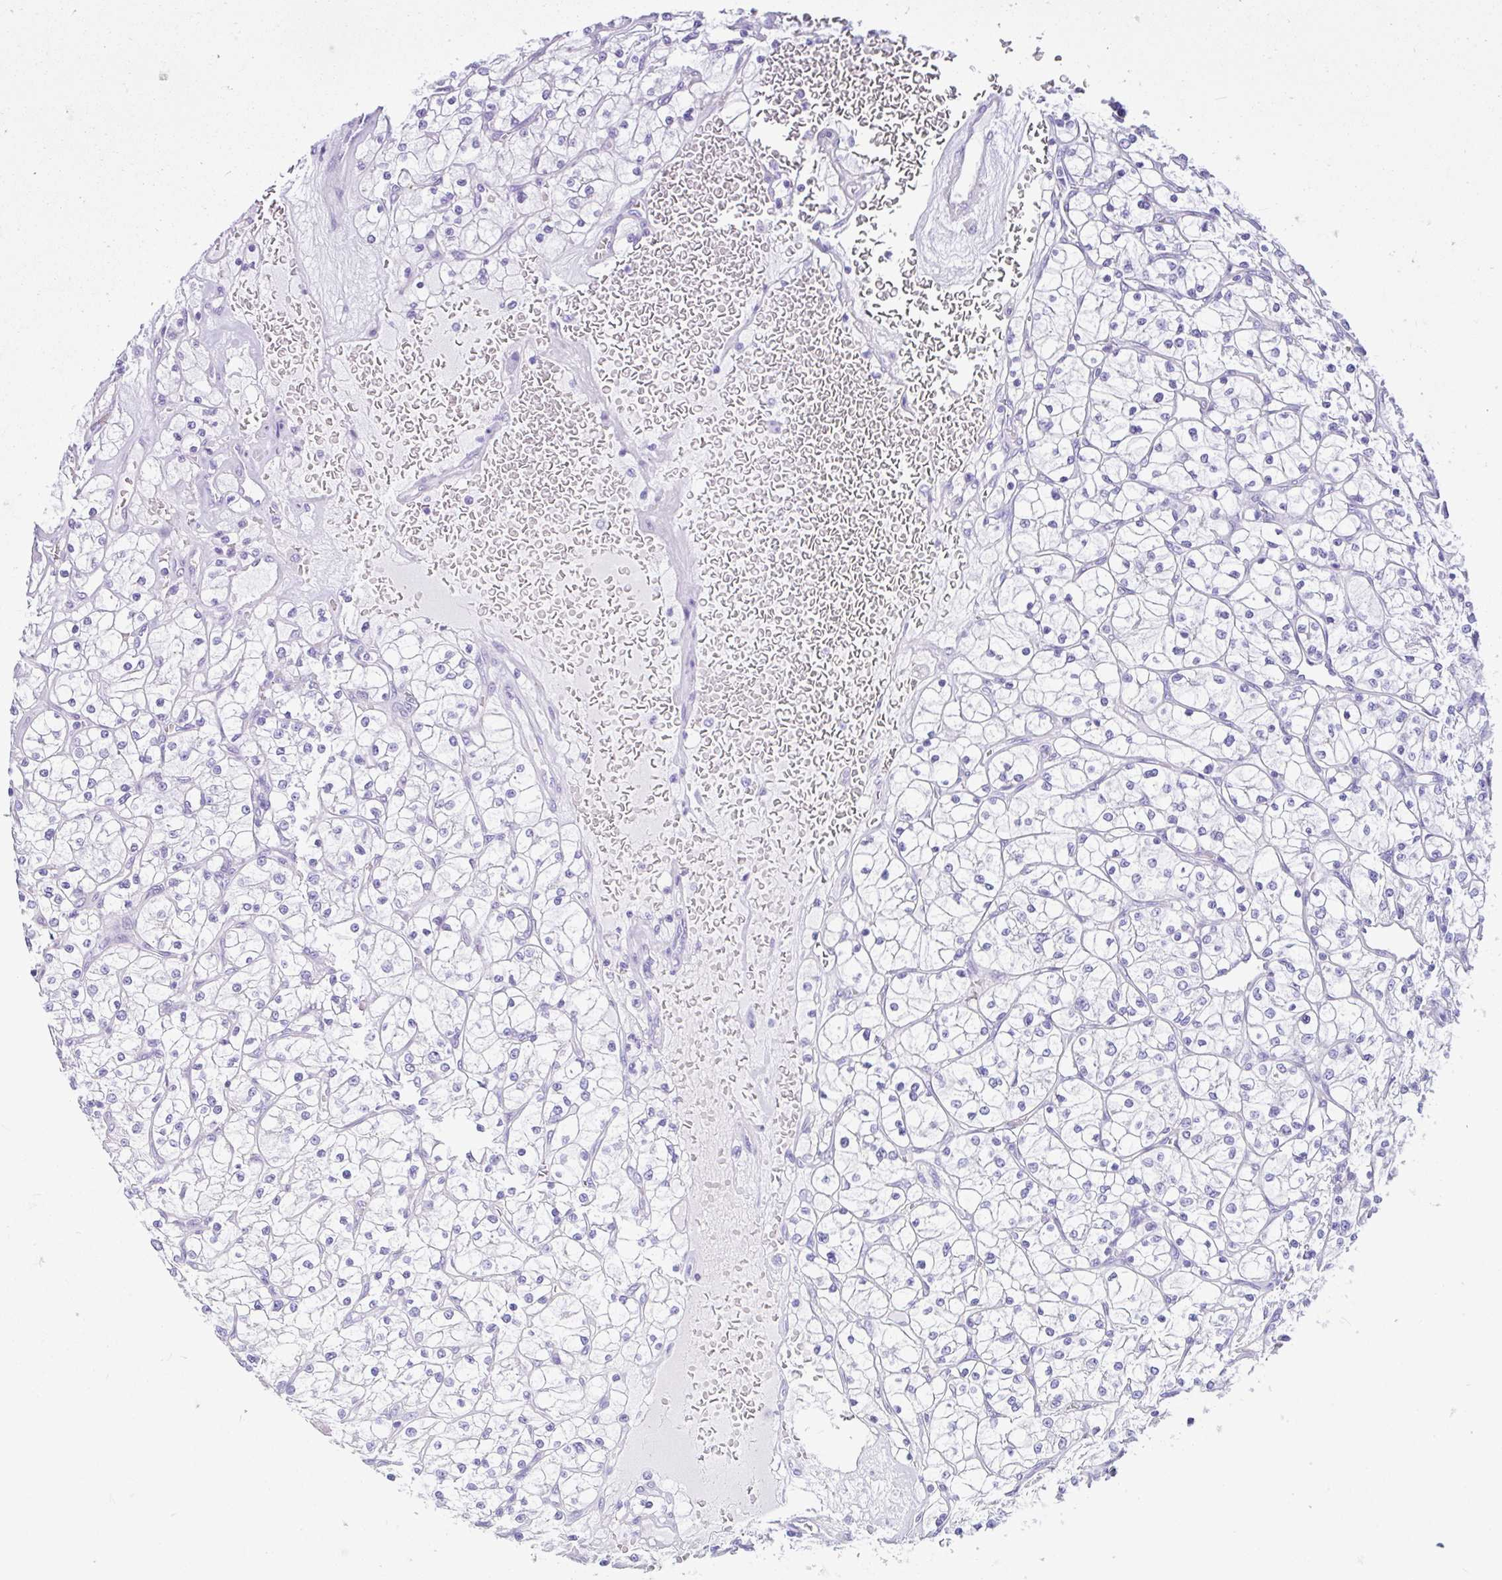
{"staining": {"intensity": "negative", "quantity": "none", "location": "none"}, "tissue": "renal cancer", "cell_type": "Tumor cells", "image_type": "cancer", "snomed": [{"axis": "morphology", "description": "Adenocarcinoma, NOS"}, {"axis": "topography", "description": "Kidney"}], "caption": "IHC of human renal cancer shows no positivity in tumor cells.", "gene": "CYP19A1", "patient": {"sex": "female", "age": 64}}